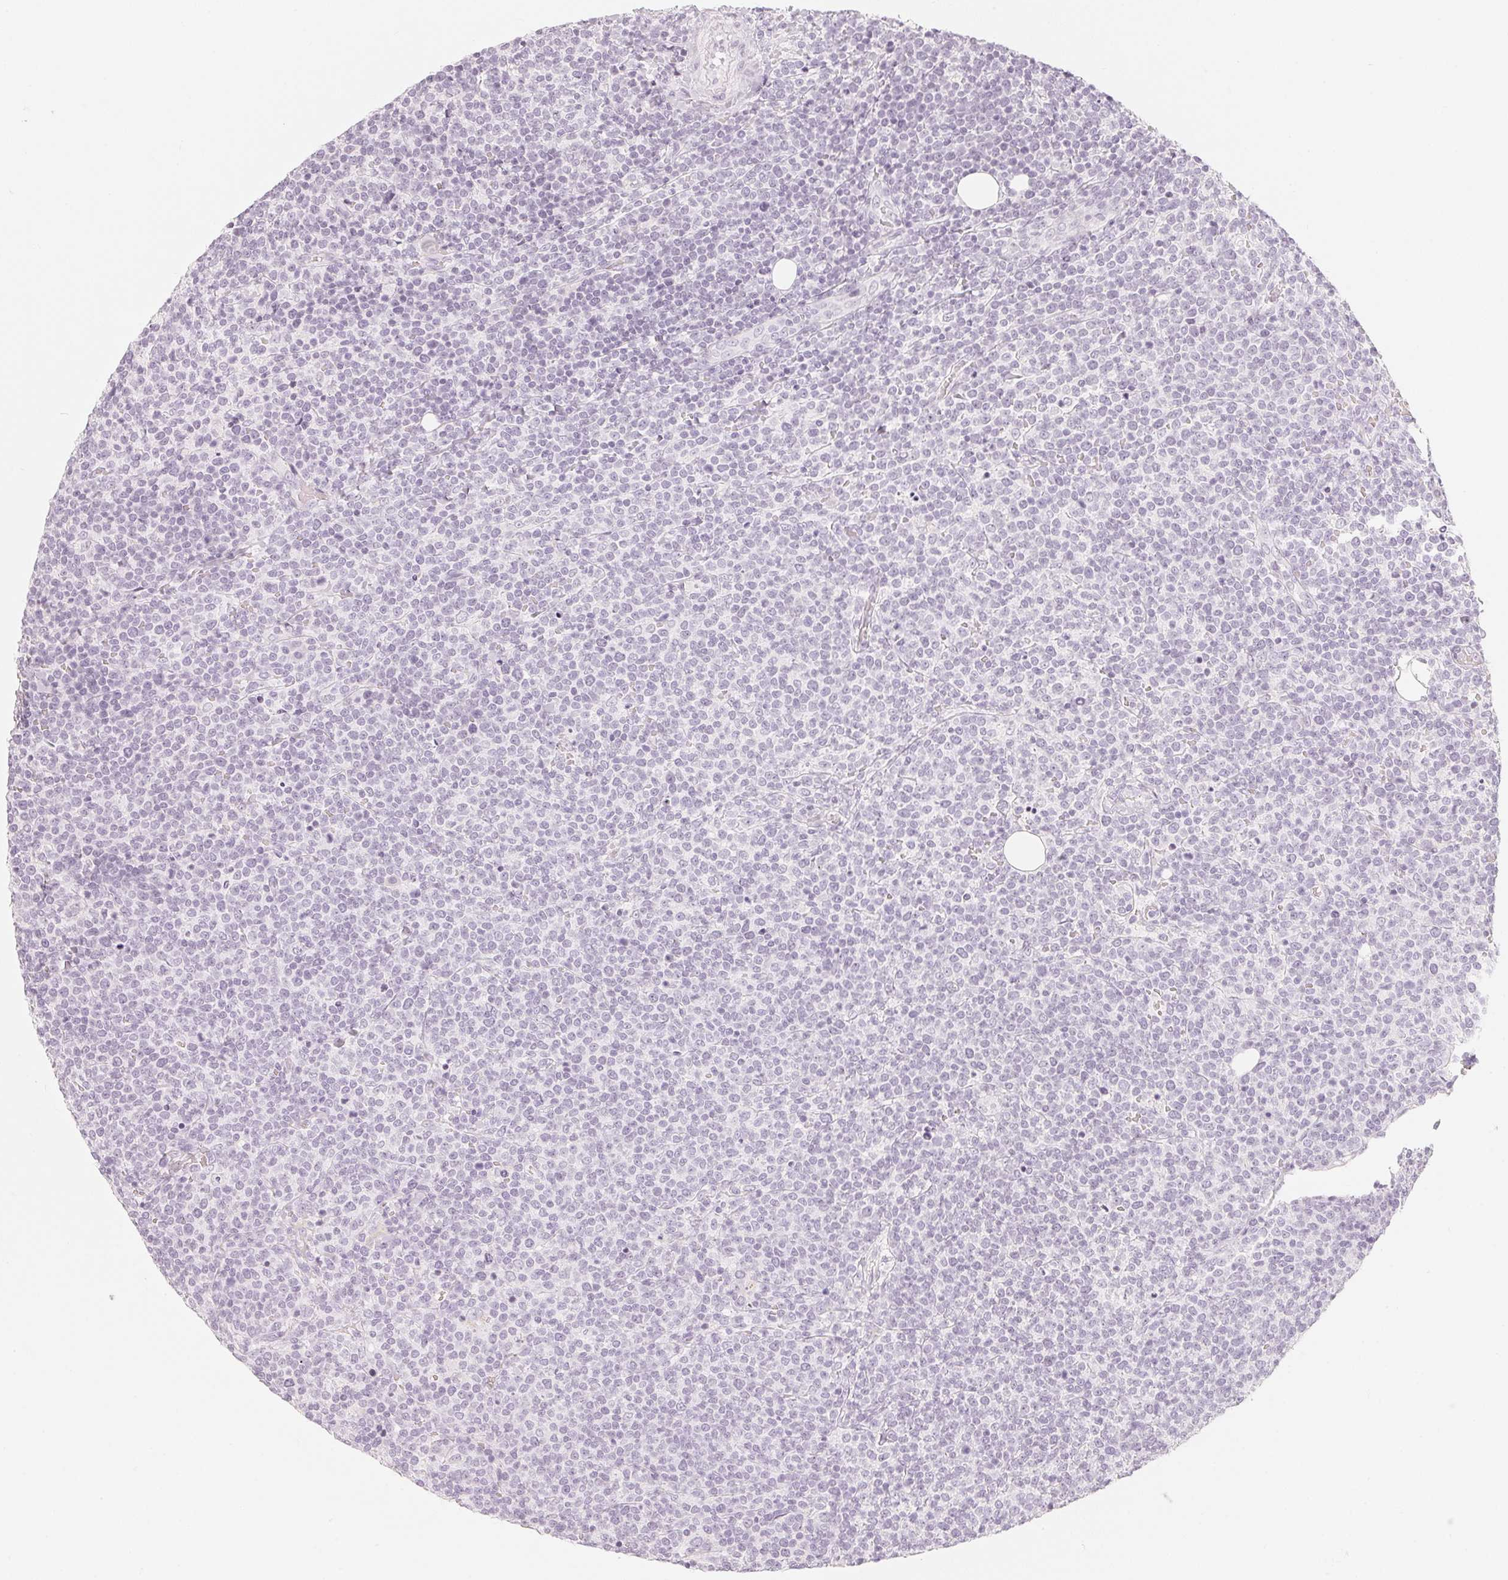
{"staining": {"intensity": "negative", "quantity": "none", "location": "none"}, "tissue": "lymphoma", "cell_type": "Tumor cells", "image_type": "cancer", "snomed": [{"axis": "morphology", "description": "Malignant lymphoma, non-Hodgkin's type, High grade"}, {"axis": "topography", "description": "Lymph node"}], "caption": "There is no significant expression in tumor cells of lymphoma.", "gene": "SLC22A8", "patient": {"sex": "male", "age": 61}}